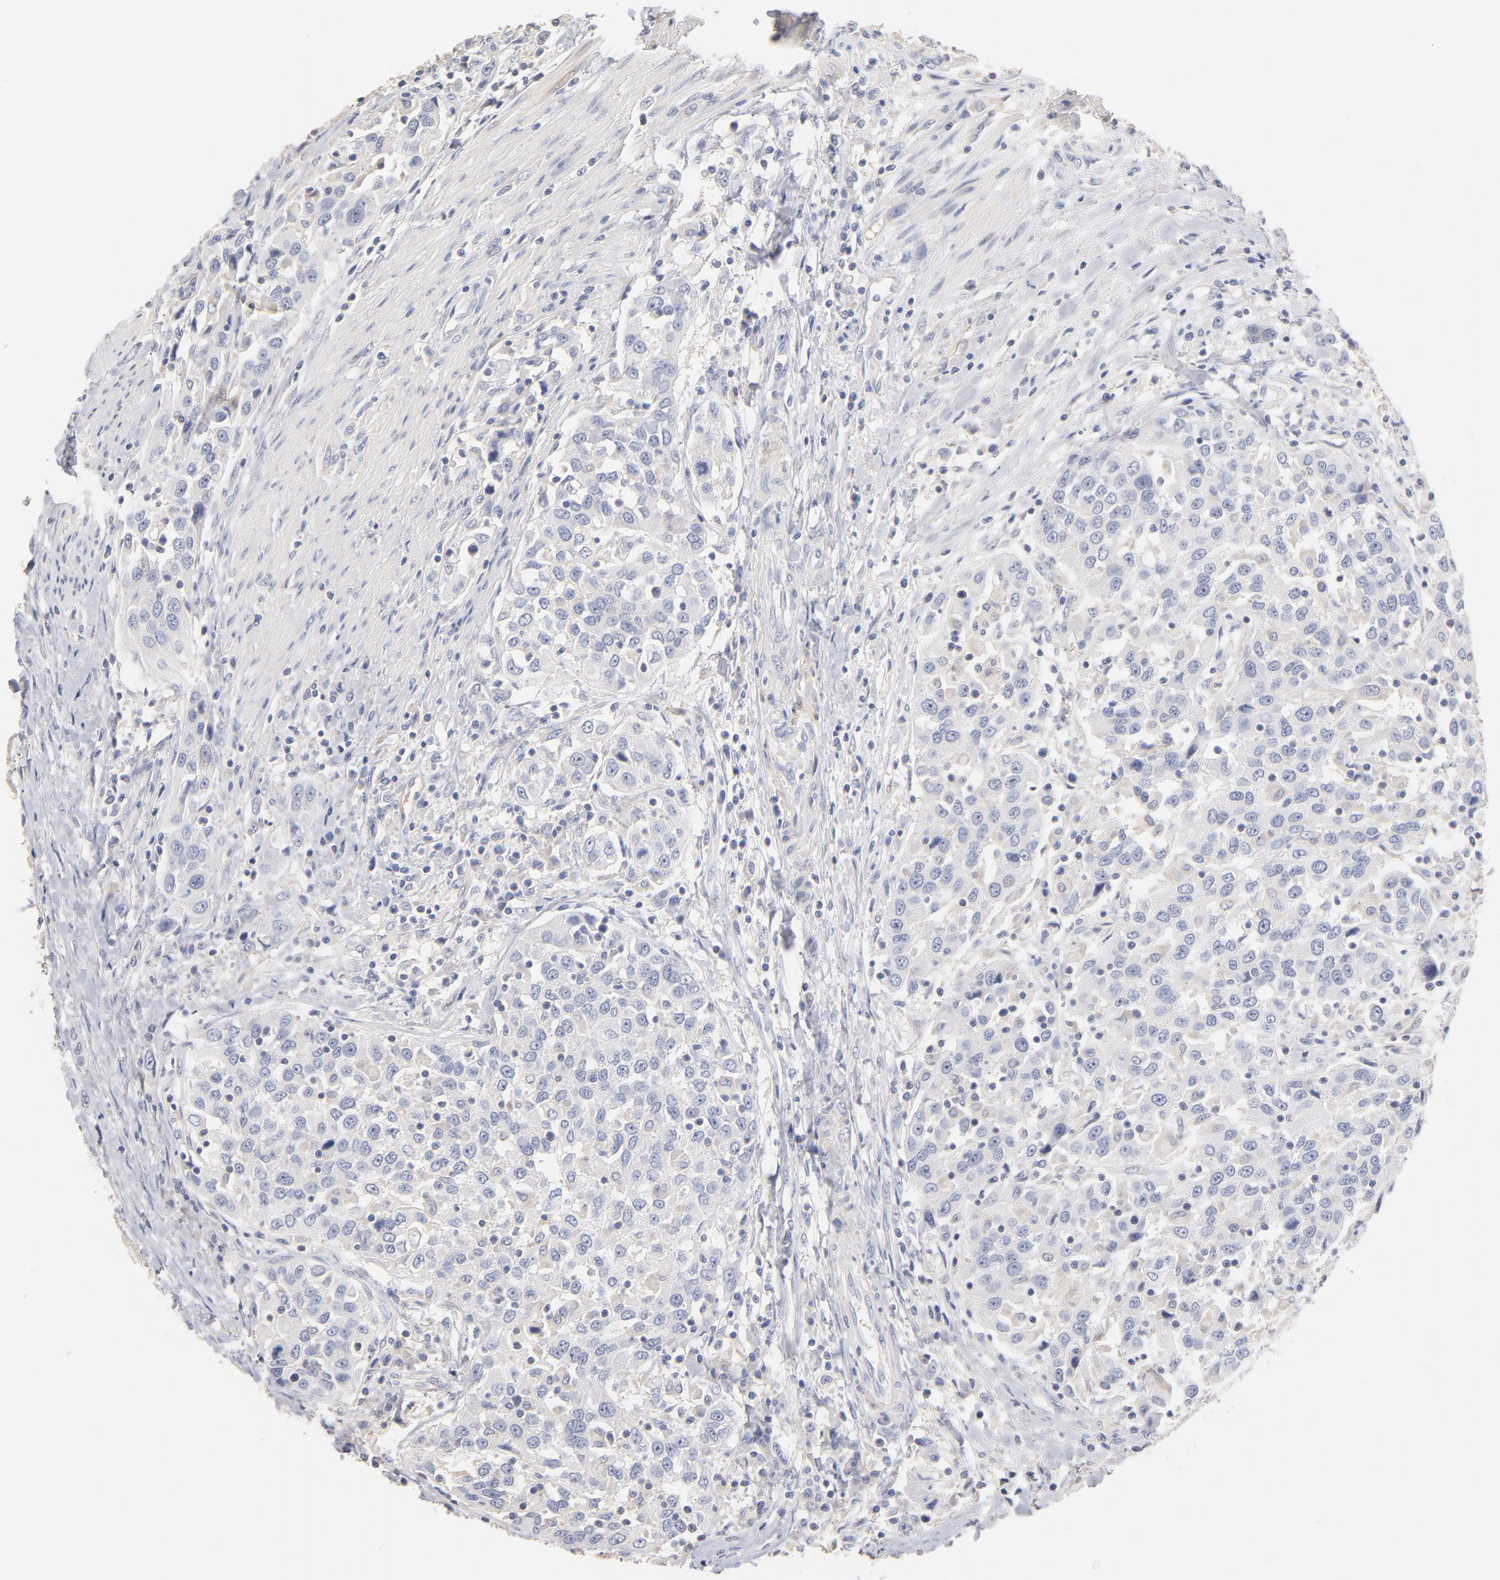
{"staining": {"intensity": "negative", "quantity": "none", "location": "none"}, "tissue": "urothelial cancer", "cell_type": "Tumor cells", "image_type": "cancer", "snomed": [{"axis": "morphology", "description": "Urothelial carcinoma, High grade"}, {"axis": "topography", "description": "Urinary bladder"}], "caption": "Tumor cells are negative for protein expression in human high-grade urothelial carcinoma.", "gene": "ITGA8", "patient": {"sex": "female", "age": 80}}